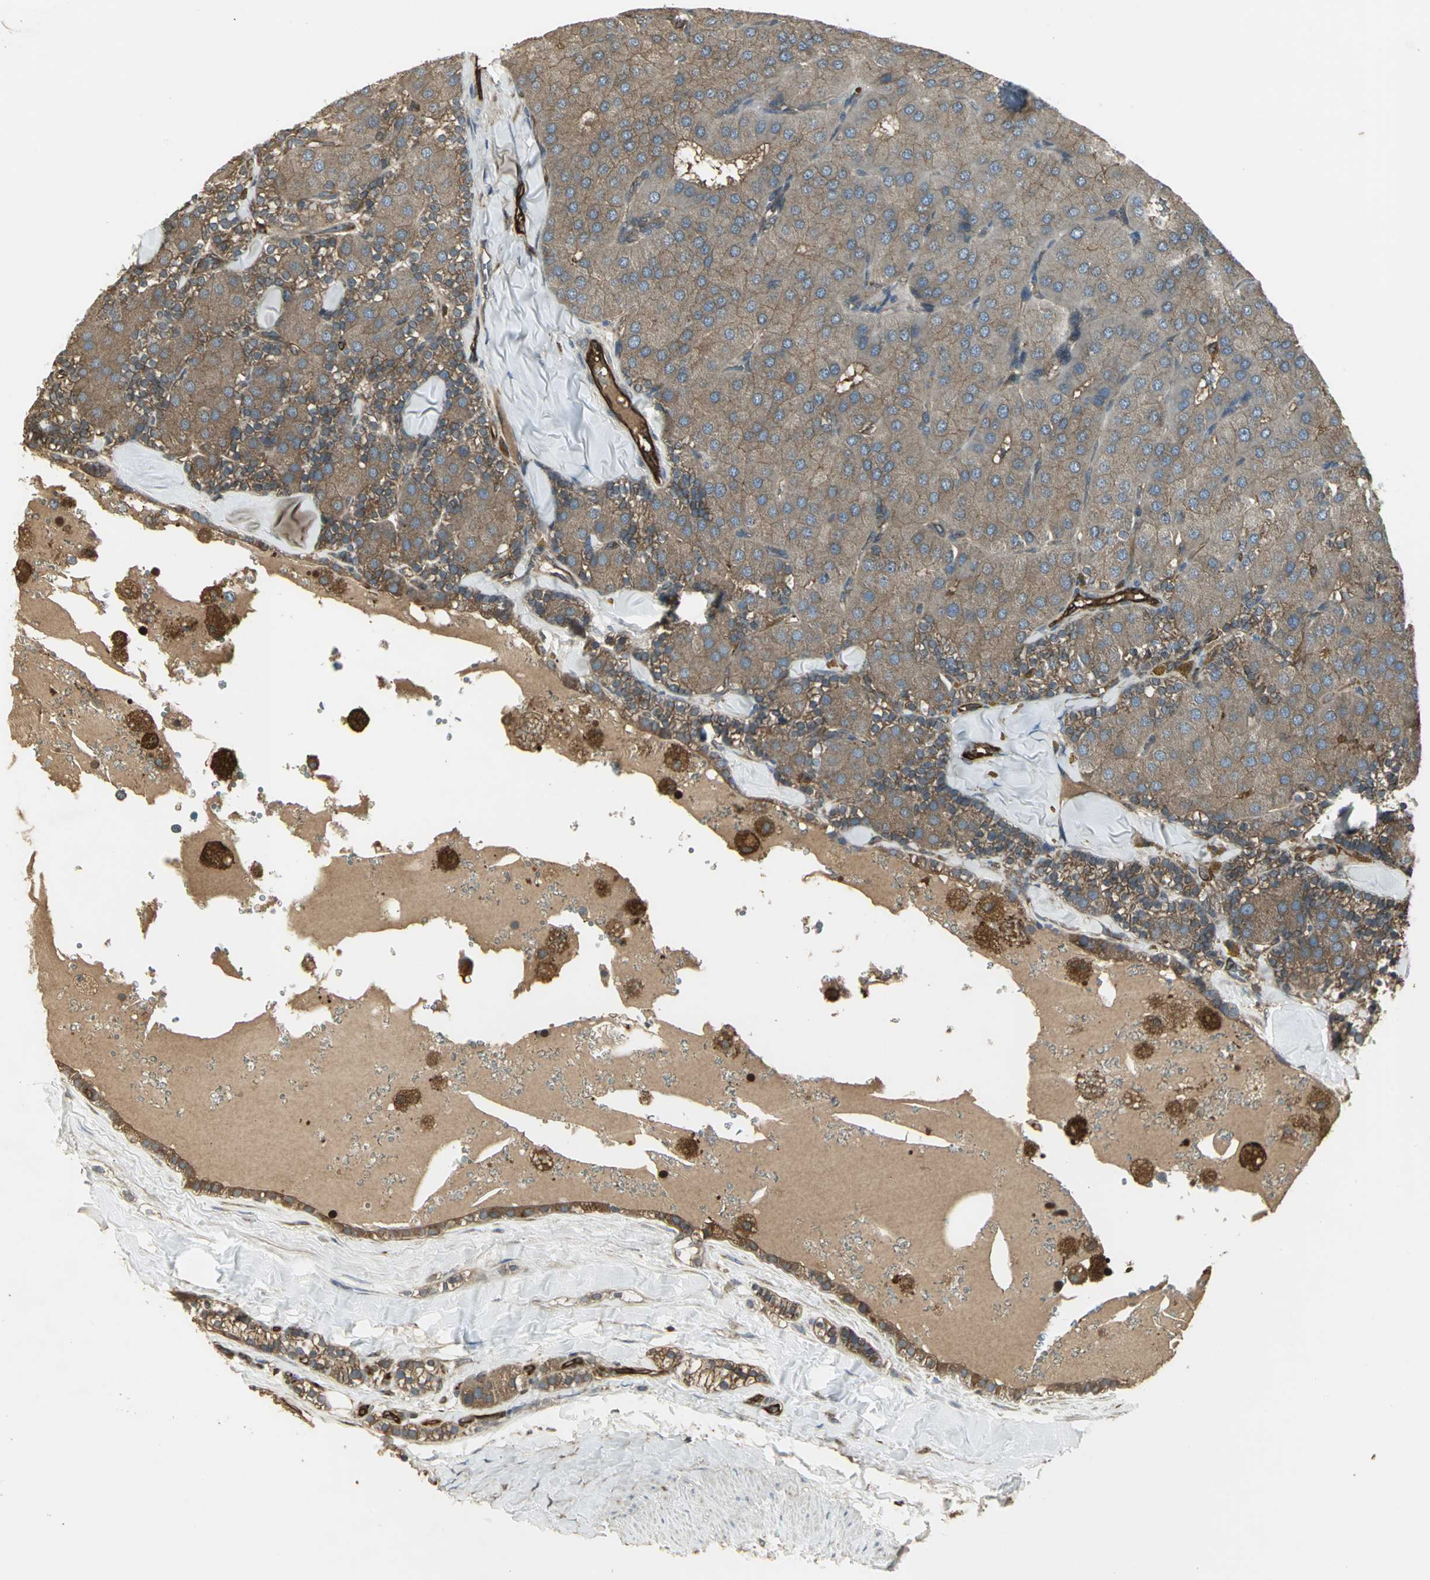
{"staining": {"intensity": "moderate", "quantity": ">75%", "location": "cytoplasmic/membranous"}, "tissue": "parathyroid gland", "cell_type": "Glandular cells", "image_type": "normal", "snomed": [{"axis": "morphology", "description": "Normal tissue, NOS"}, {"axis": "morphology", "description": "Adenoma, NOS"}, {"axis": "topography", "description": "Parathyroid gland"}], "caption": "Immunohistochemistry (IHC) image of unremarkable parathyroid gland: parathyroid gland stained using immunohistochemistry (IHC) reveals medium levels of moderate protein expression localized specifically in the cytoplasmic/membranous of glandular cells, appearing as a cytoplasmic/membranous brown color.", "gene": "PRXL2B", "patient": {"sex": "female", "age": 86}}